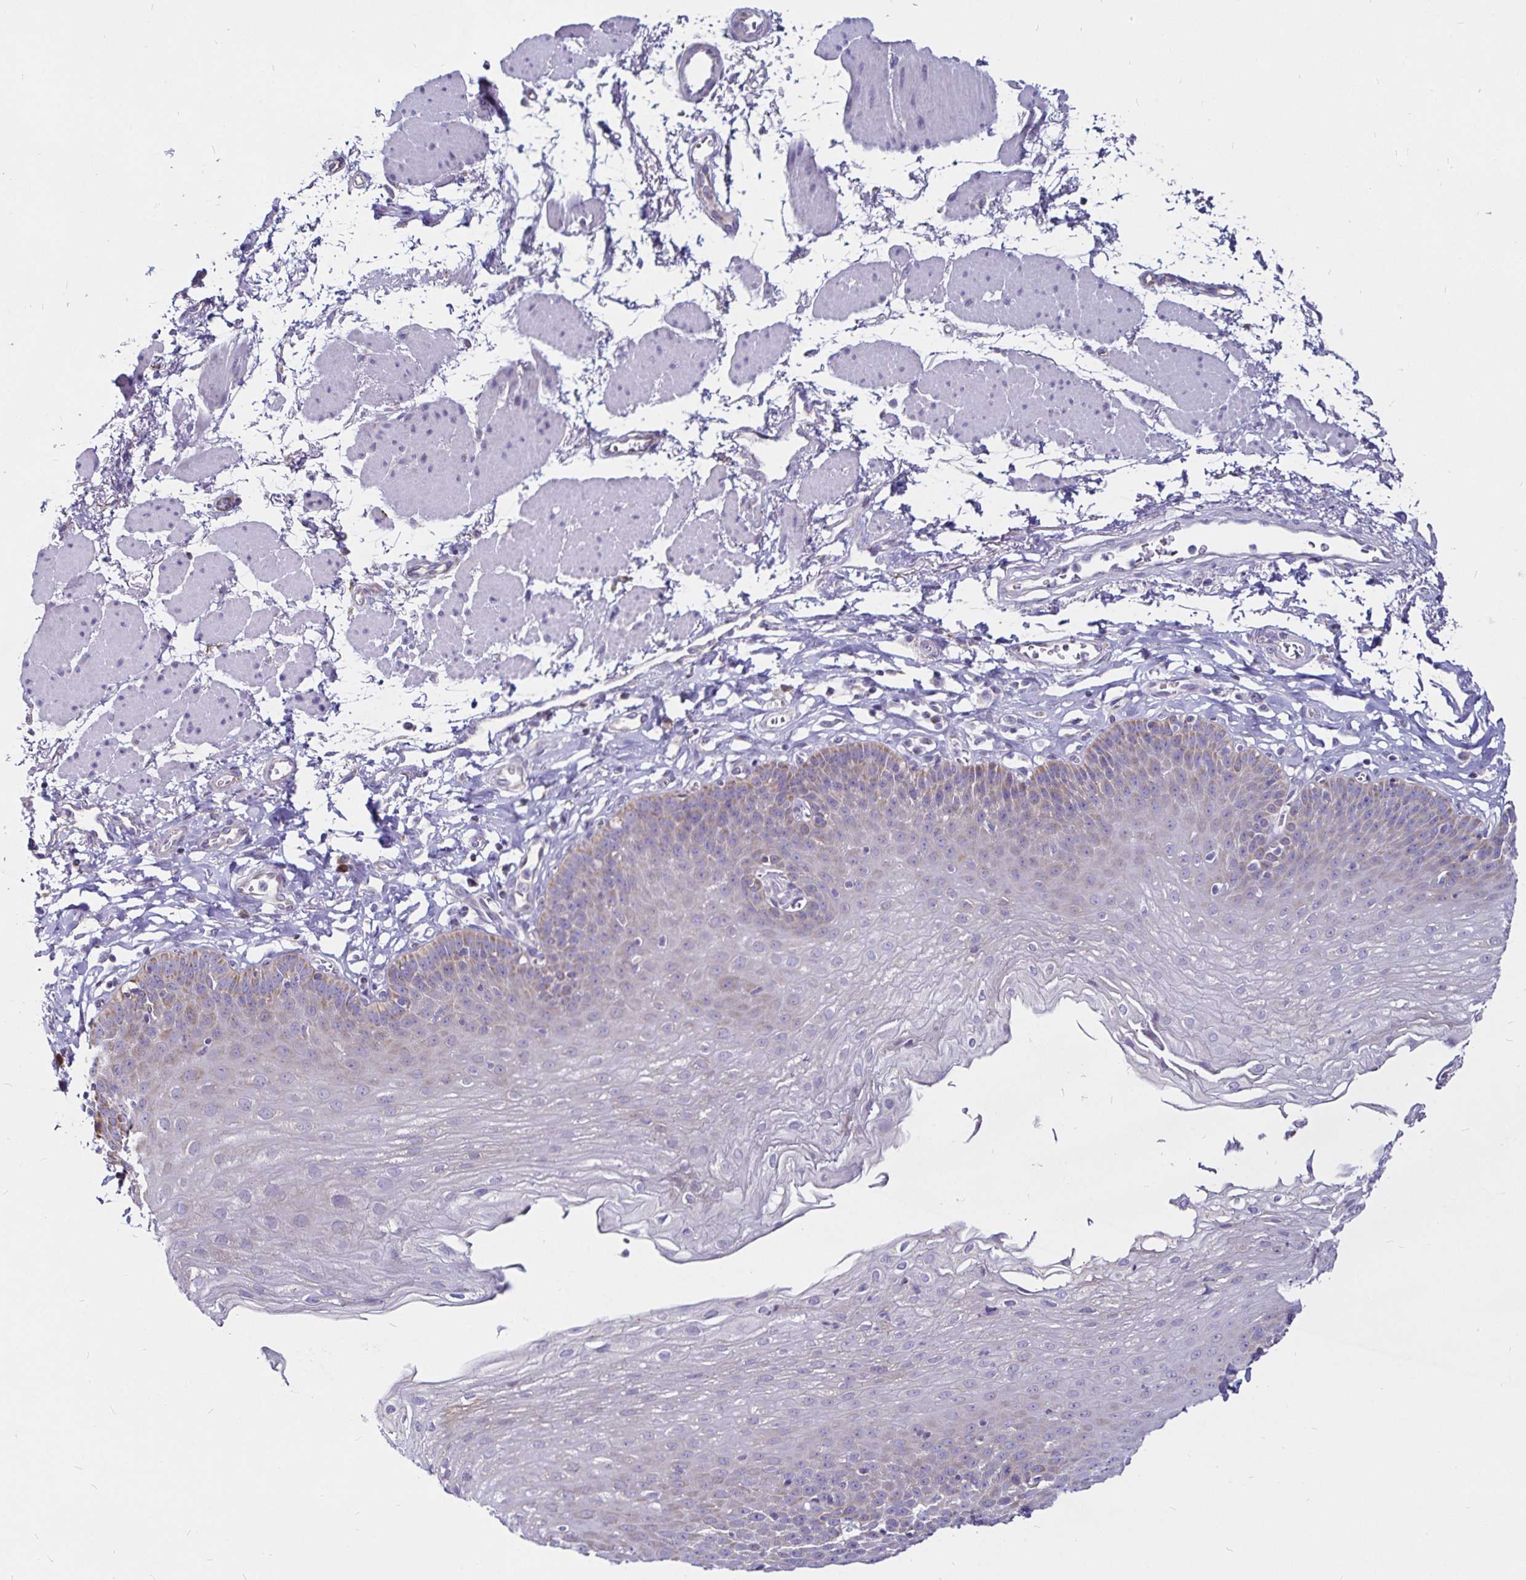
{"staining": {"intensity": "weak", "quantity": "25%-75%", "location": "cytoplasmic/membranous"}, "tissue": "esophagus", "cell_type": "Squamous epithelial cells", "image_type": "normal", "snomed": [{"axis": "morphology", "description": "Normal tissue, NOS"}, {"axis": "topography", "description": "Esophagus"}], "caption": "Esophagus stained with DAB immunohistochemistry (IHC) demonstrates low levels of weak cytoplasmic/membranous positivity in about 25%-75% of squamous epithelial cells. (DAB = brown stain, brightfield microscopy at high magnification).", "gene": "PGAM2", "patient": {"sex": "female", "age": 81}}